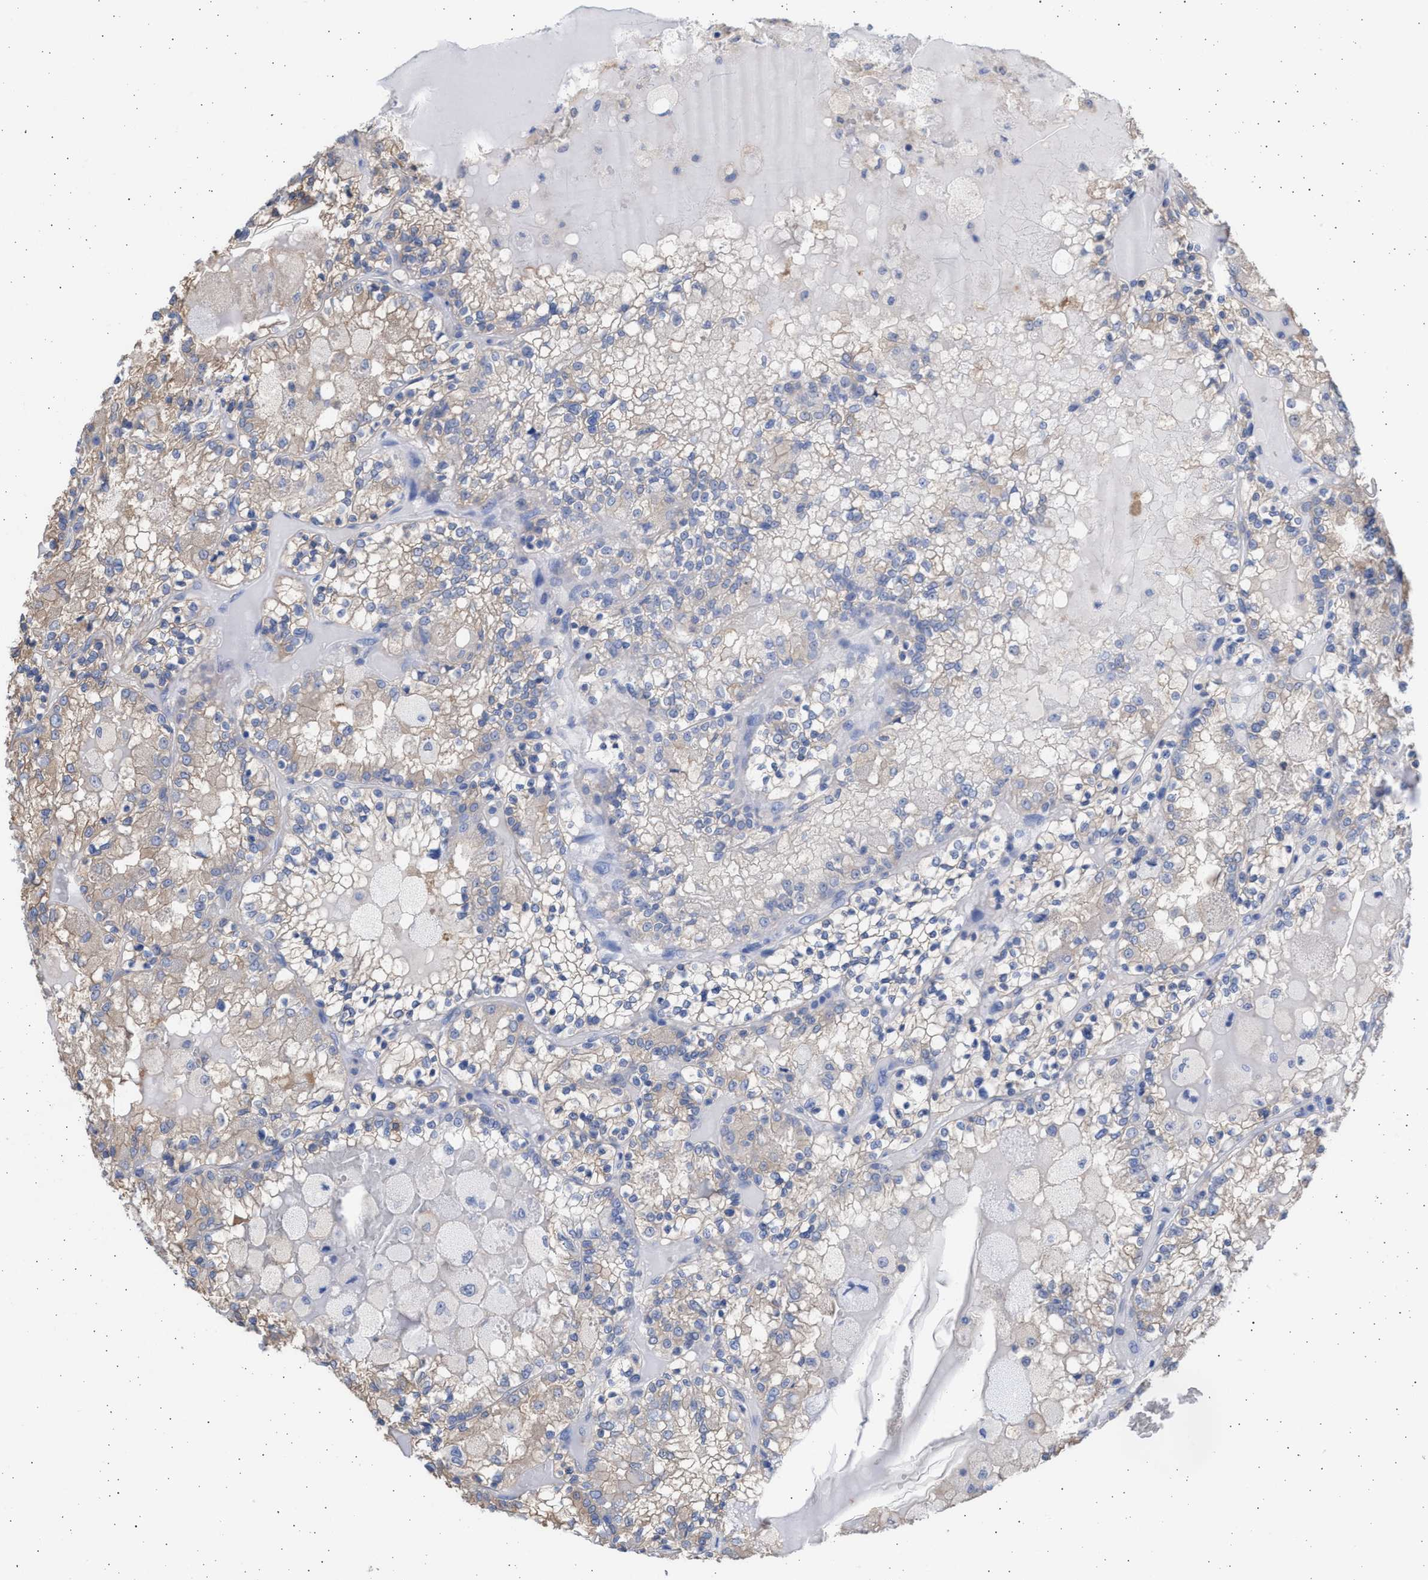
{"staining": {"intensity": "weak", "quantity": "<25%", "location": "cytoplasmic/membranous"}, "tissue": "renal cancer", "cell_type": "Tumor cells", "image_type": "cancer", "snomed": [{"axis": "morphology", "description": "Adenocarcinoma, NOS"}, {"axis": "topography", "description": "Kidney"}], "caption": "High magnification brightfield microscopy of renal cancer stained with DAB (3,3'-diaminobenzidine) (brown) and counterstained with hematoxylin (blue): tumor cells show no significant staining.", "gene": "ALDOC", "patient": {"sex": "female", "age": 56}}